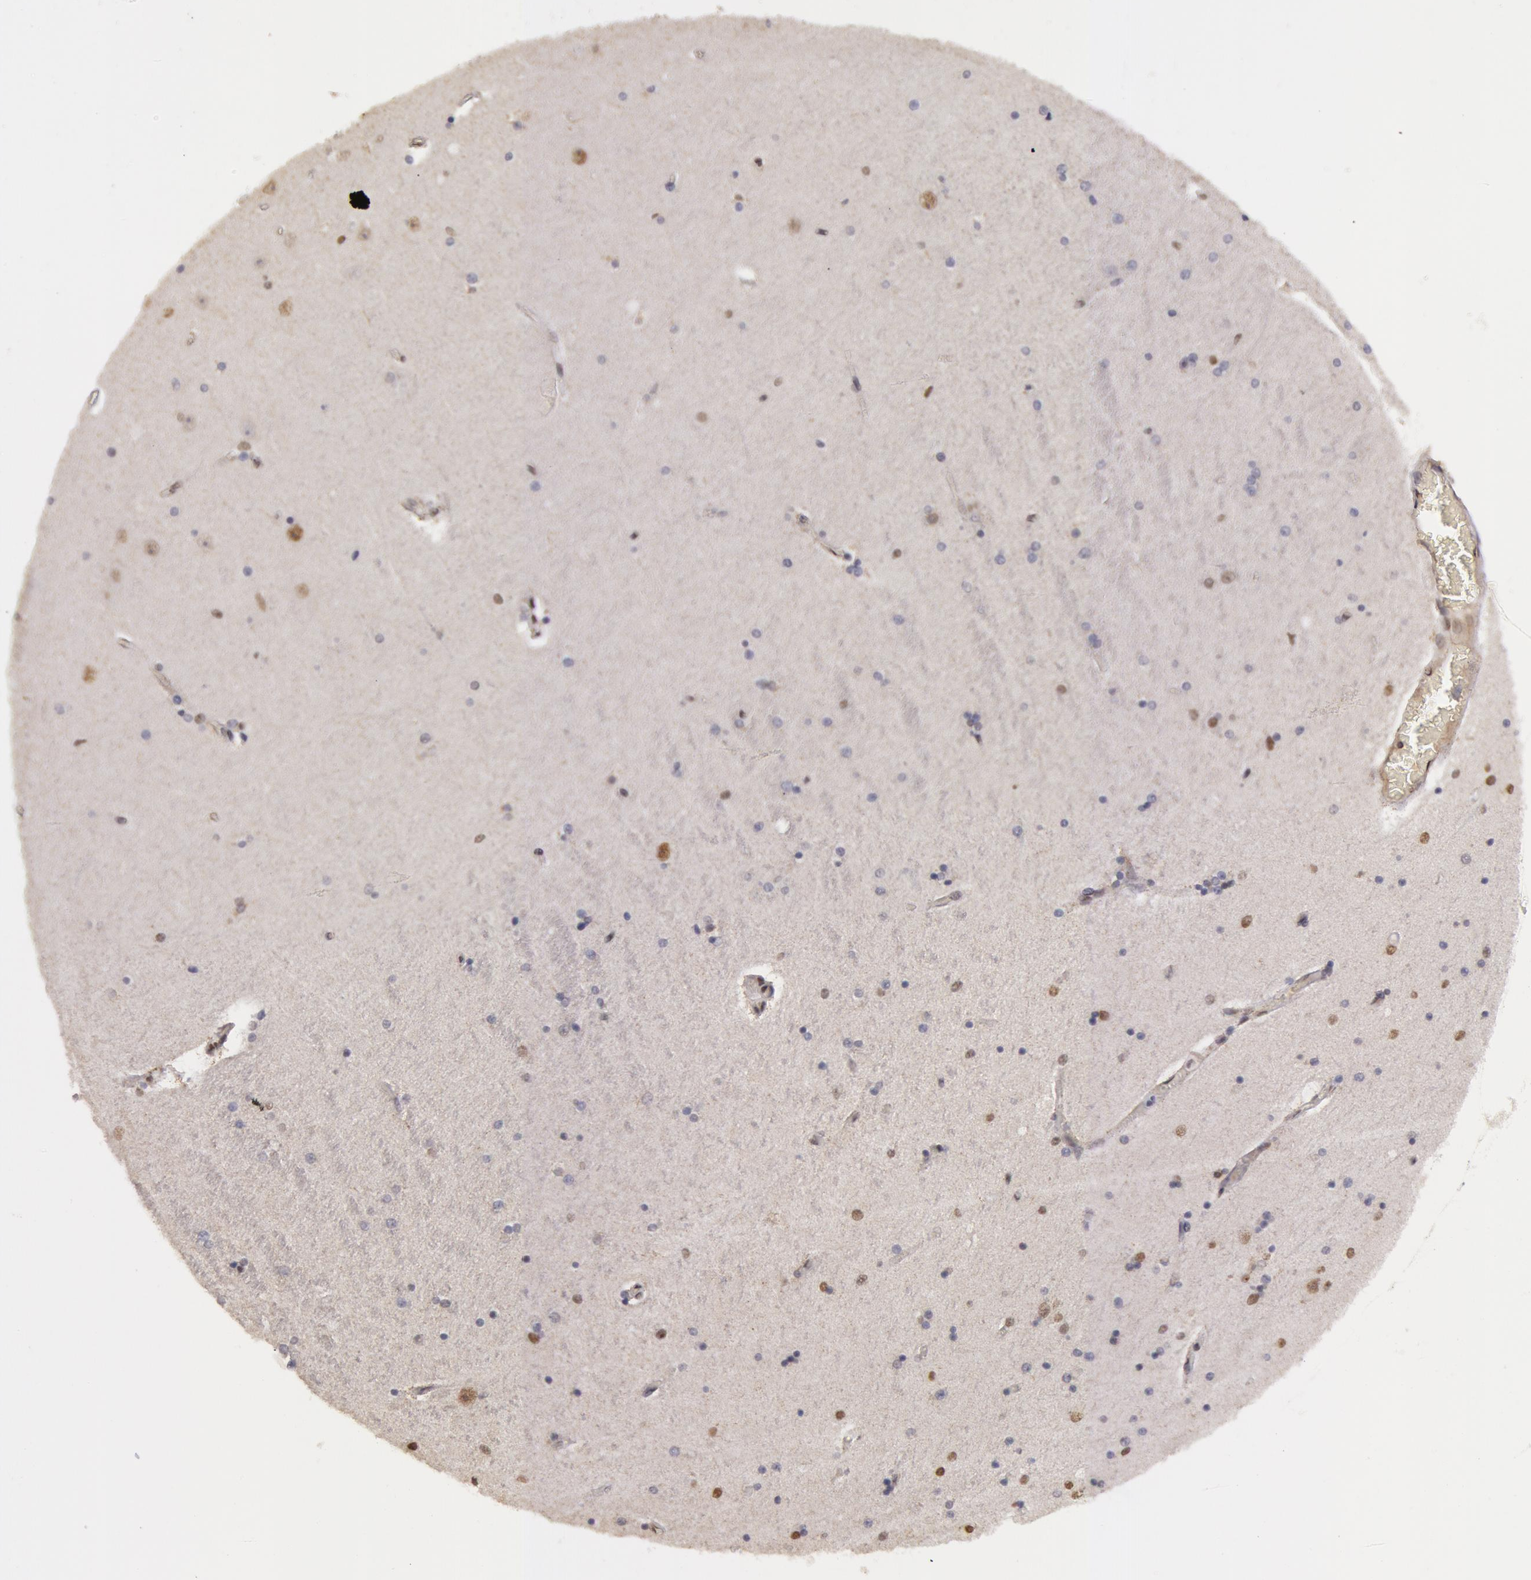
{"staining": {"intensity": "weak", "quantity": "25%-75%", "location": "nuclear"}, "tissue": "hippocampus", "cell_type": "Glial cells", "image_type": "normal", "snomed": [{"axis": "morphology", "description": "Normal tissue, NOS"}, {"axis": "topography", "description": "Hippocampus"}], "caption": "The micrograph displays staining of unremarkable hippocampus, revealing weak nuclear protein expression (brown color) within glial cells. (Stains: DAB (3,3'-diaminobenzidine) in brown, nuclei in blue, Microscopy: brightfield microscopy at high magnification).", "gene": "VRTN", "patient": {"sex": "female", "age": 54}}